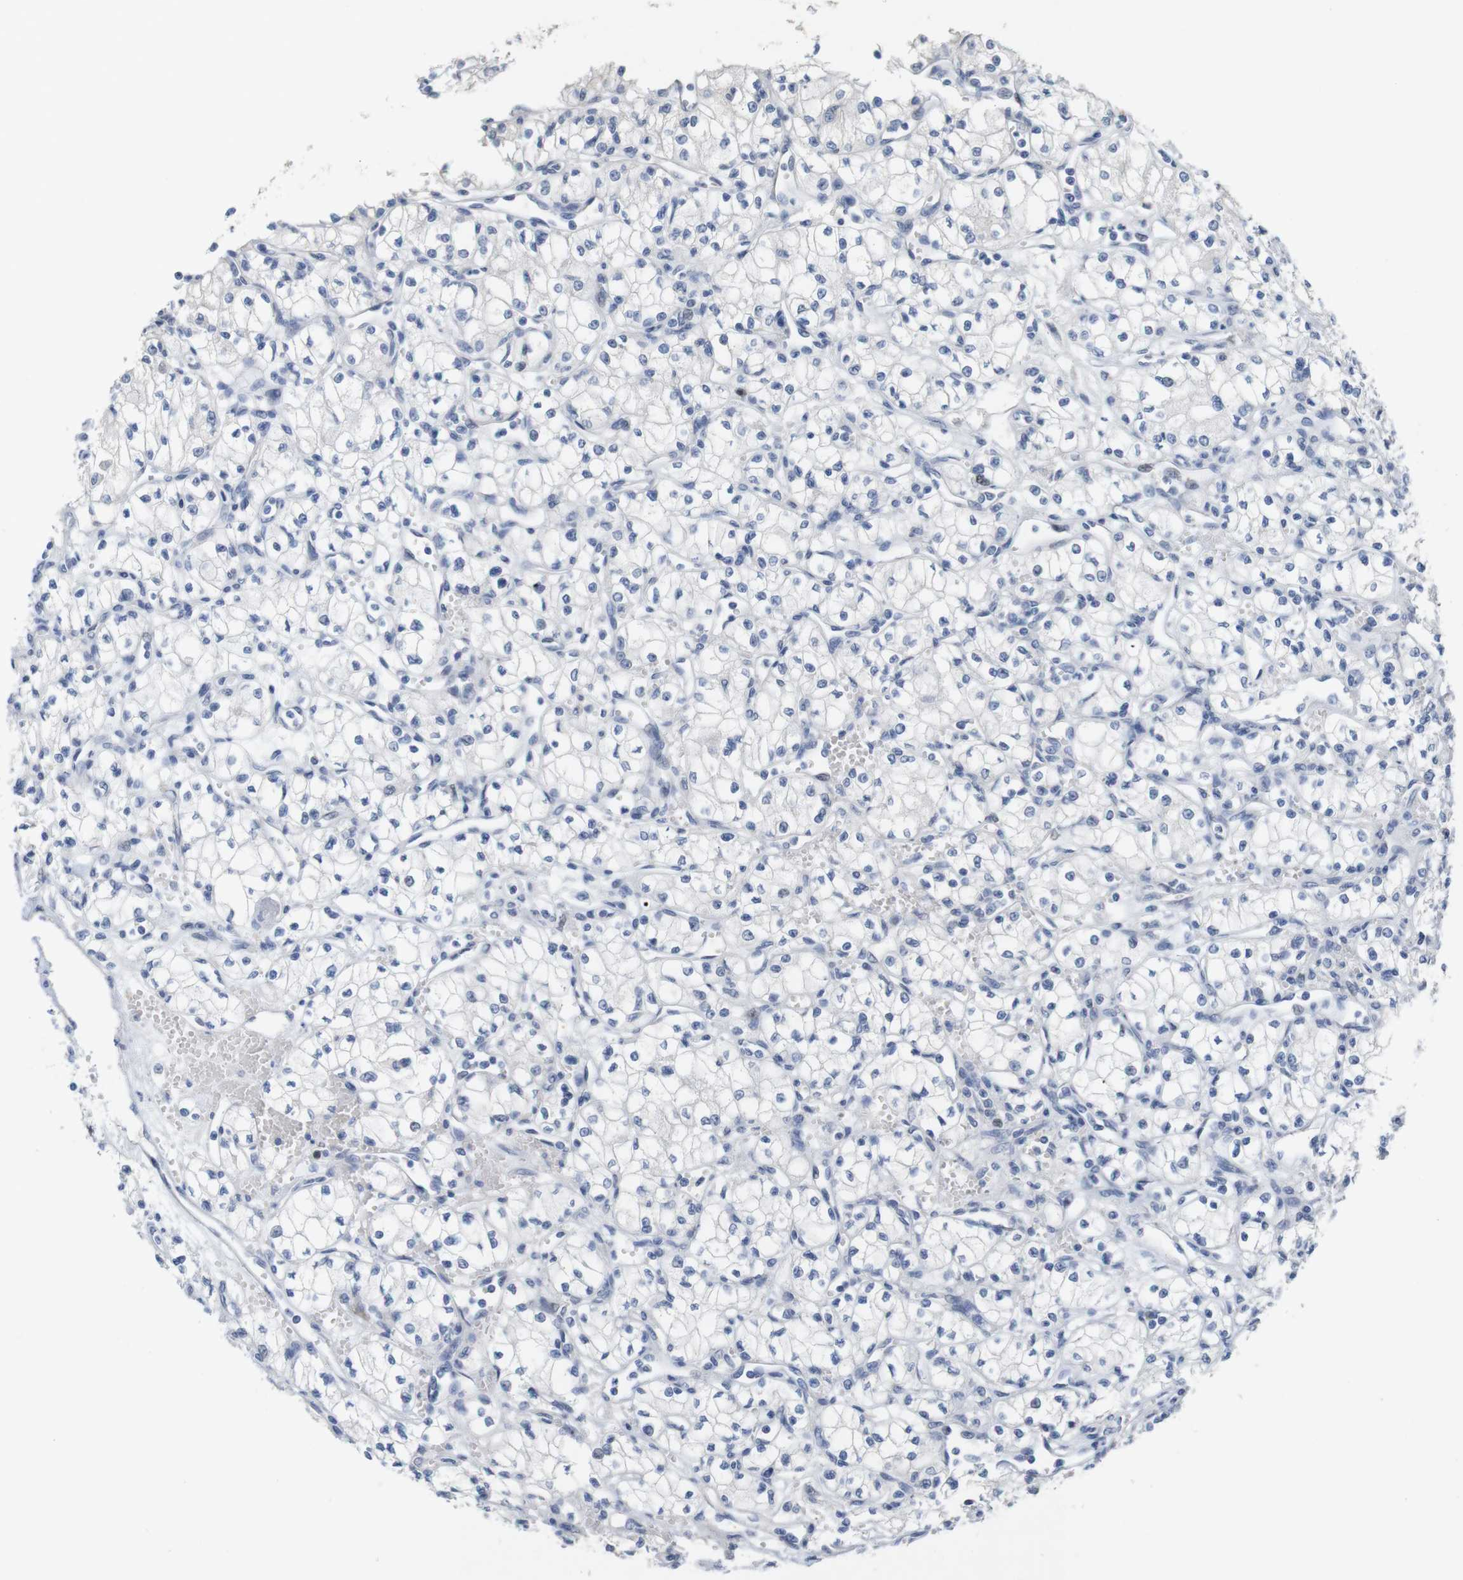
{"staining": {"intensity": "negative", "quantity": "none", "location": "none"}, "tissue": "renal cancer", "cell_type": "Tumor cells", "image_type": "cancer", "snomed": [{"axis": "morphology", "description": "Normal tissue, NOS"}, {"axis": "morphology", "description": "Adenocarcinoma, NOS"}, {"axis": "topography", "description": "Kidney"}], "caption": "There is no significant positivity in tumor cells of adenocarcinoma (renal).", "gene": "CDK2", "patient": {"sex": "male", "age": 59}}